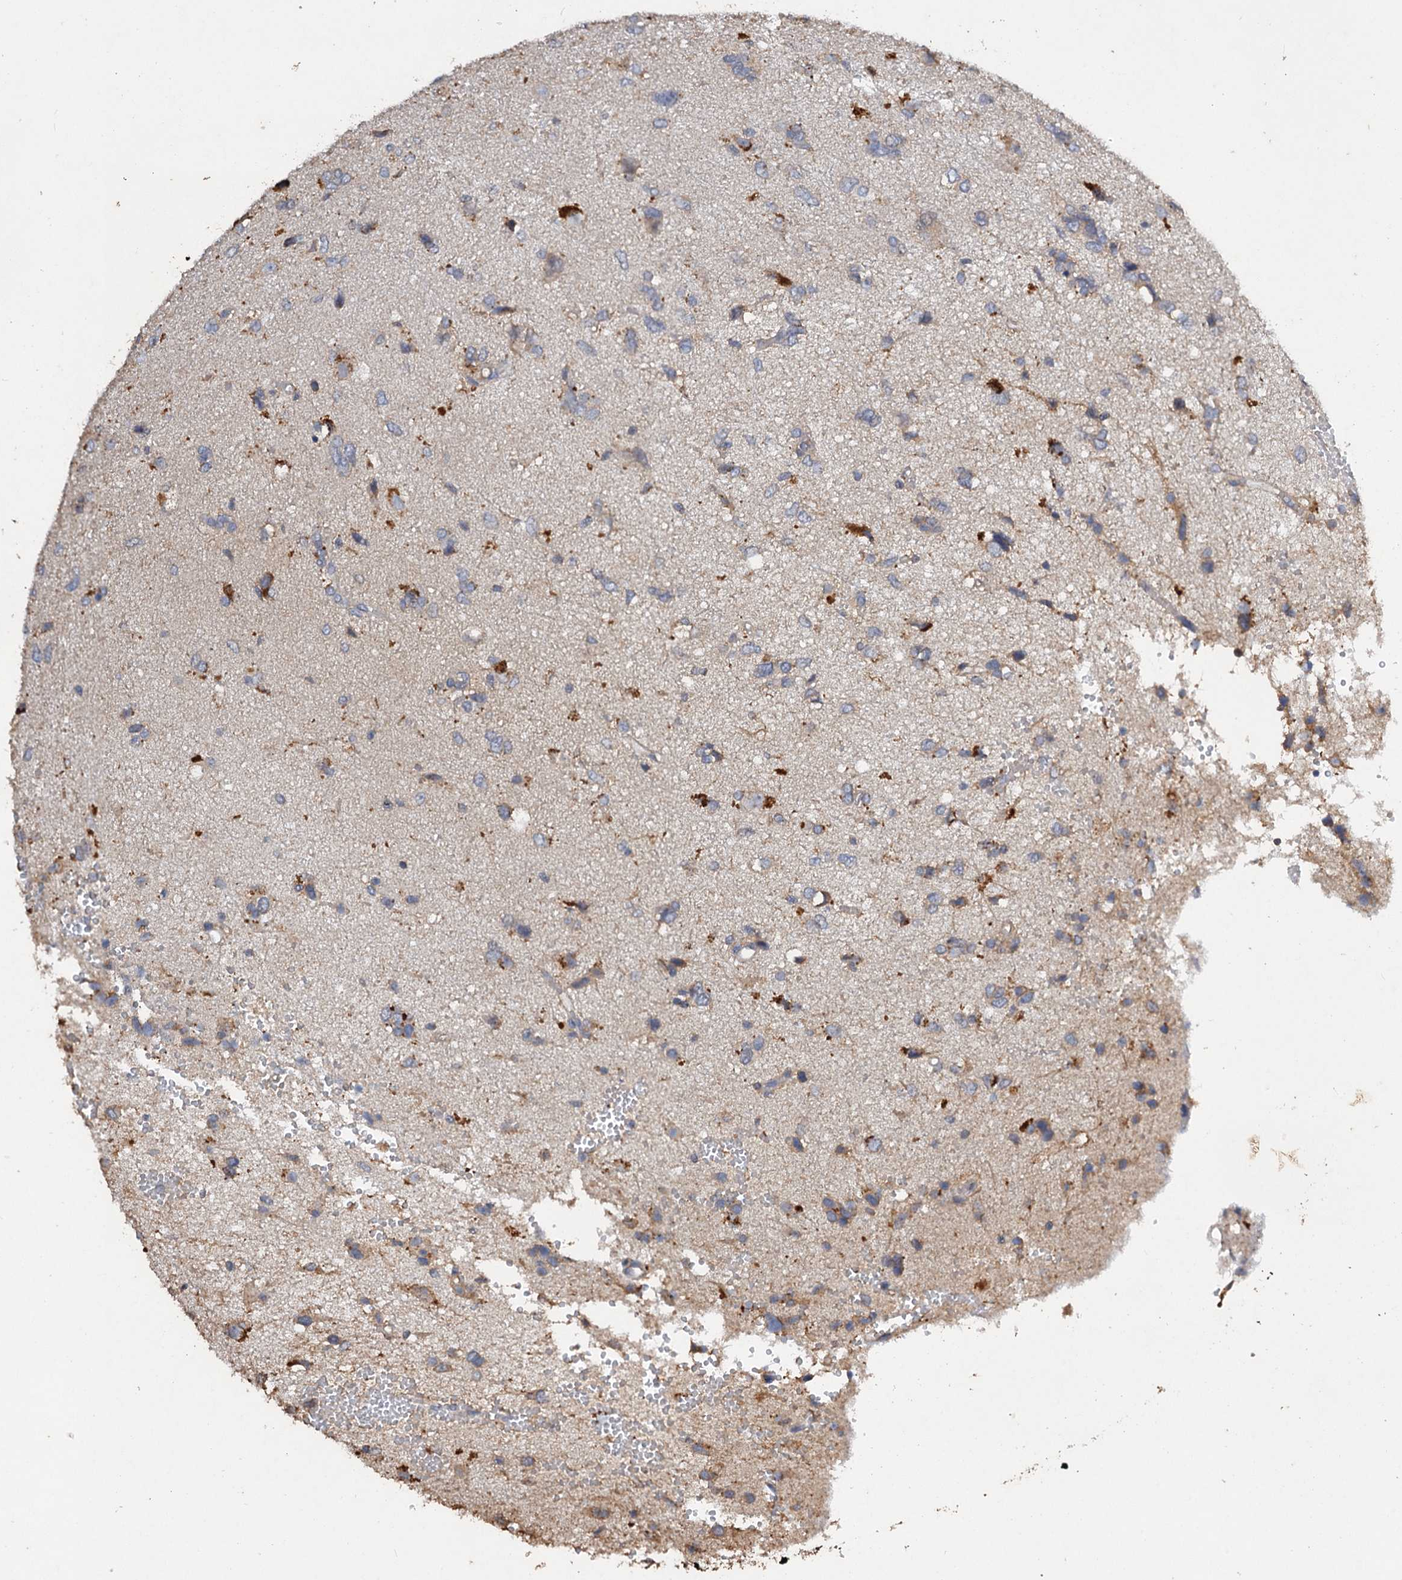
{"staining": {"intensity": "negative", "quantity": "none", "location": "none"}, "tissue": "glioma", "cell_type": "Tumor cells", "image_type": "cancer", "snomed": [{"axis": "morphology", "description": "Glioma, malignant, High grade"}, {"axis": "topography", "description": "Brain"}], "caption": "Immunohistochemistry (IHC) of malignant glioma (high-grade) exhibits no staining in tumor cells.", "gene": "SCUBE3", "patient": {"sex": "female", "age": 59}}